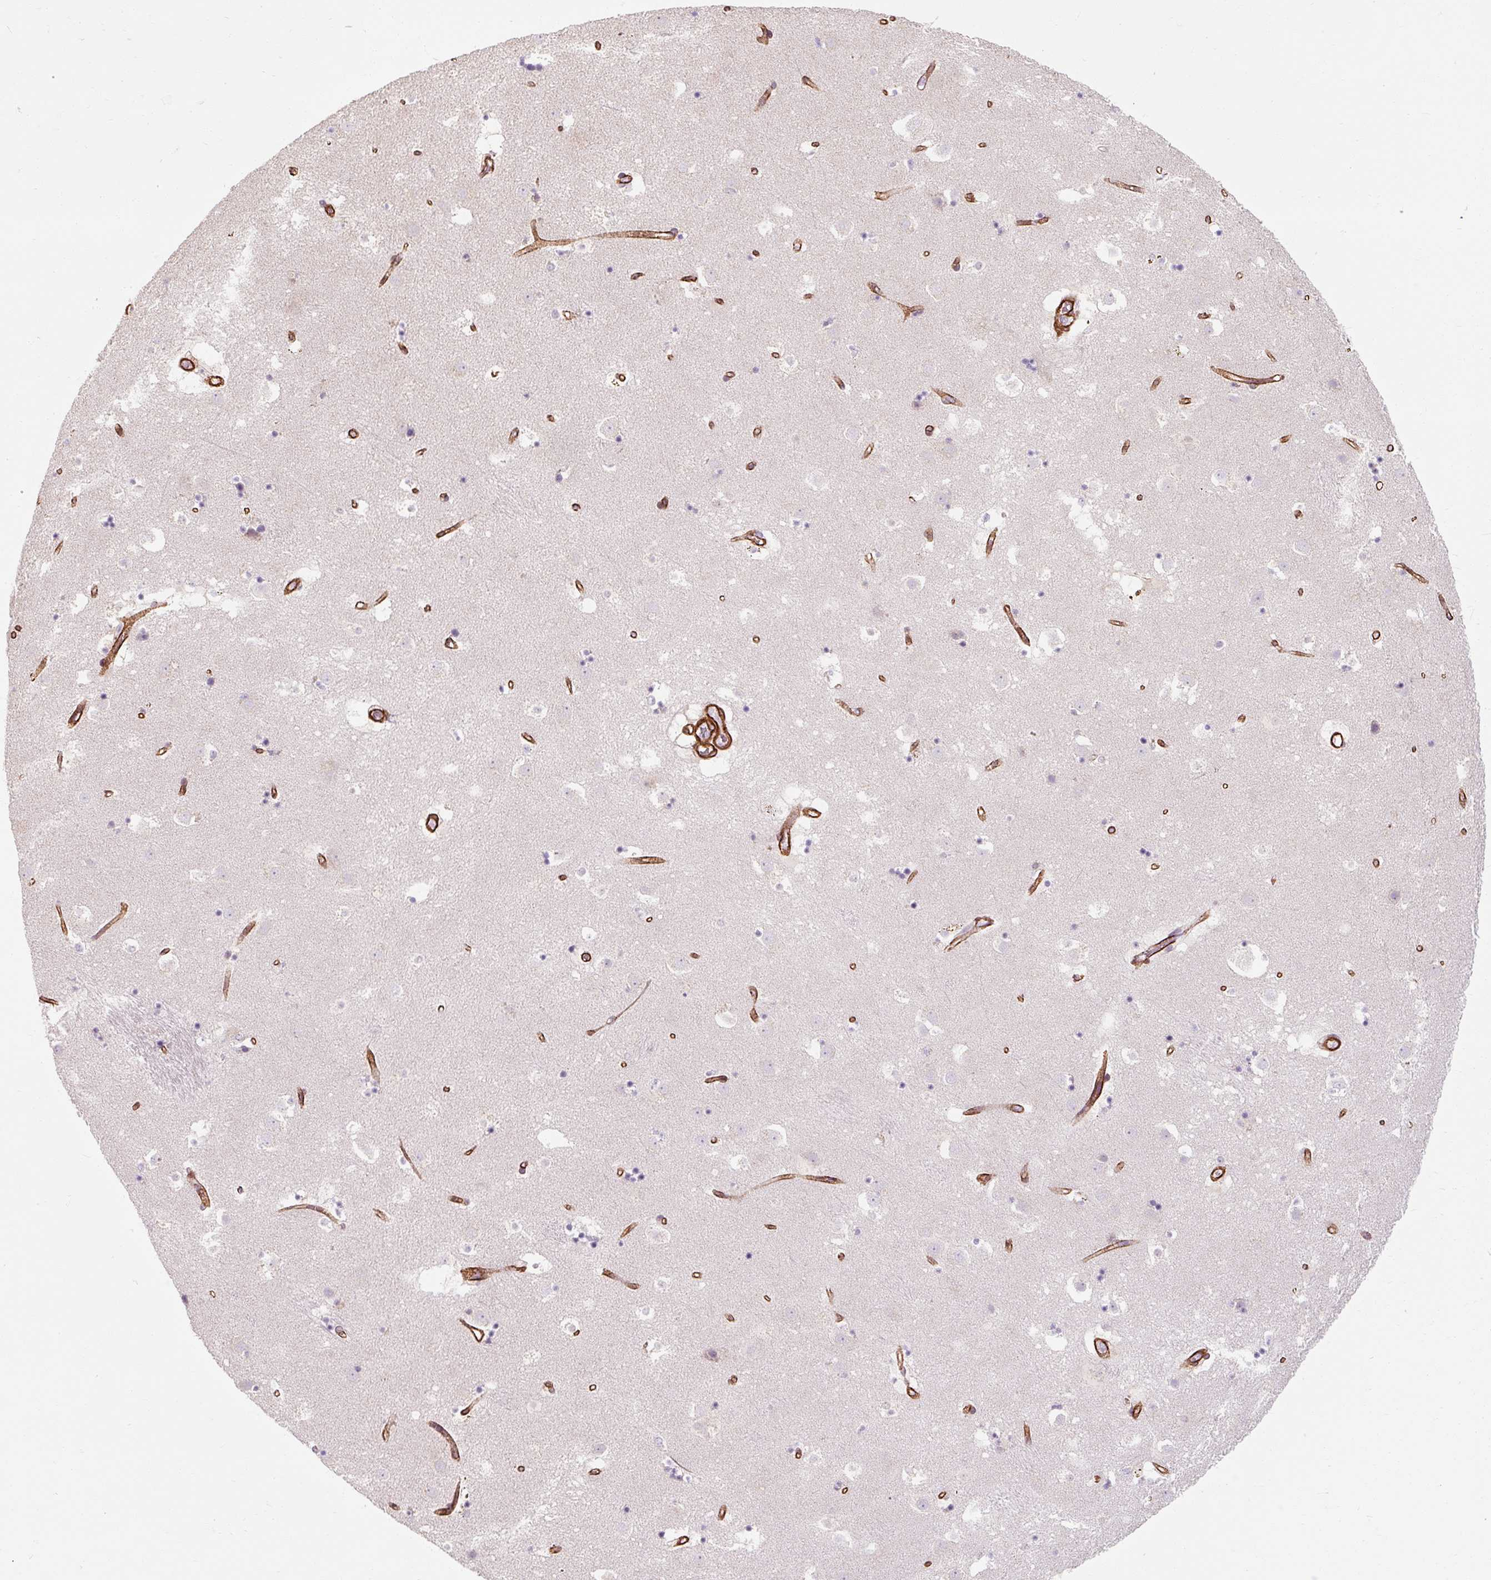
{"staining": {"intensity": "negative", "quantity": "none", "location": "none"}, "tissue": "caudate", "cell_type": "Glial cells", "image_type": "normal", "snomed": [{"axis": "morphology", "description": "Normal tissue, NOS"}, {"axis": "topography", "description": "Lateral ventricle wall"}], "caption": "High power microscopy micrograph of an immunohistochemistry (IHC) photomicrograph of normal caudate, revealing no significant positivity in glial cells.", "gene": "MRPS5", "patient": {"sex": "male", "age": 58}}